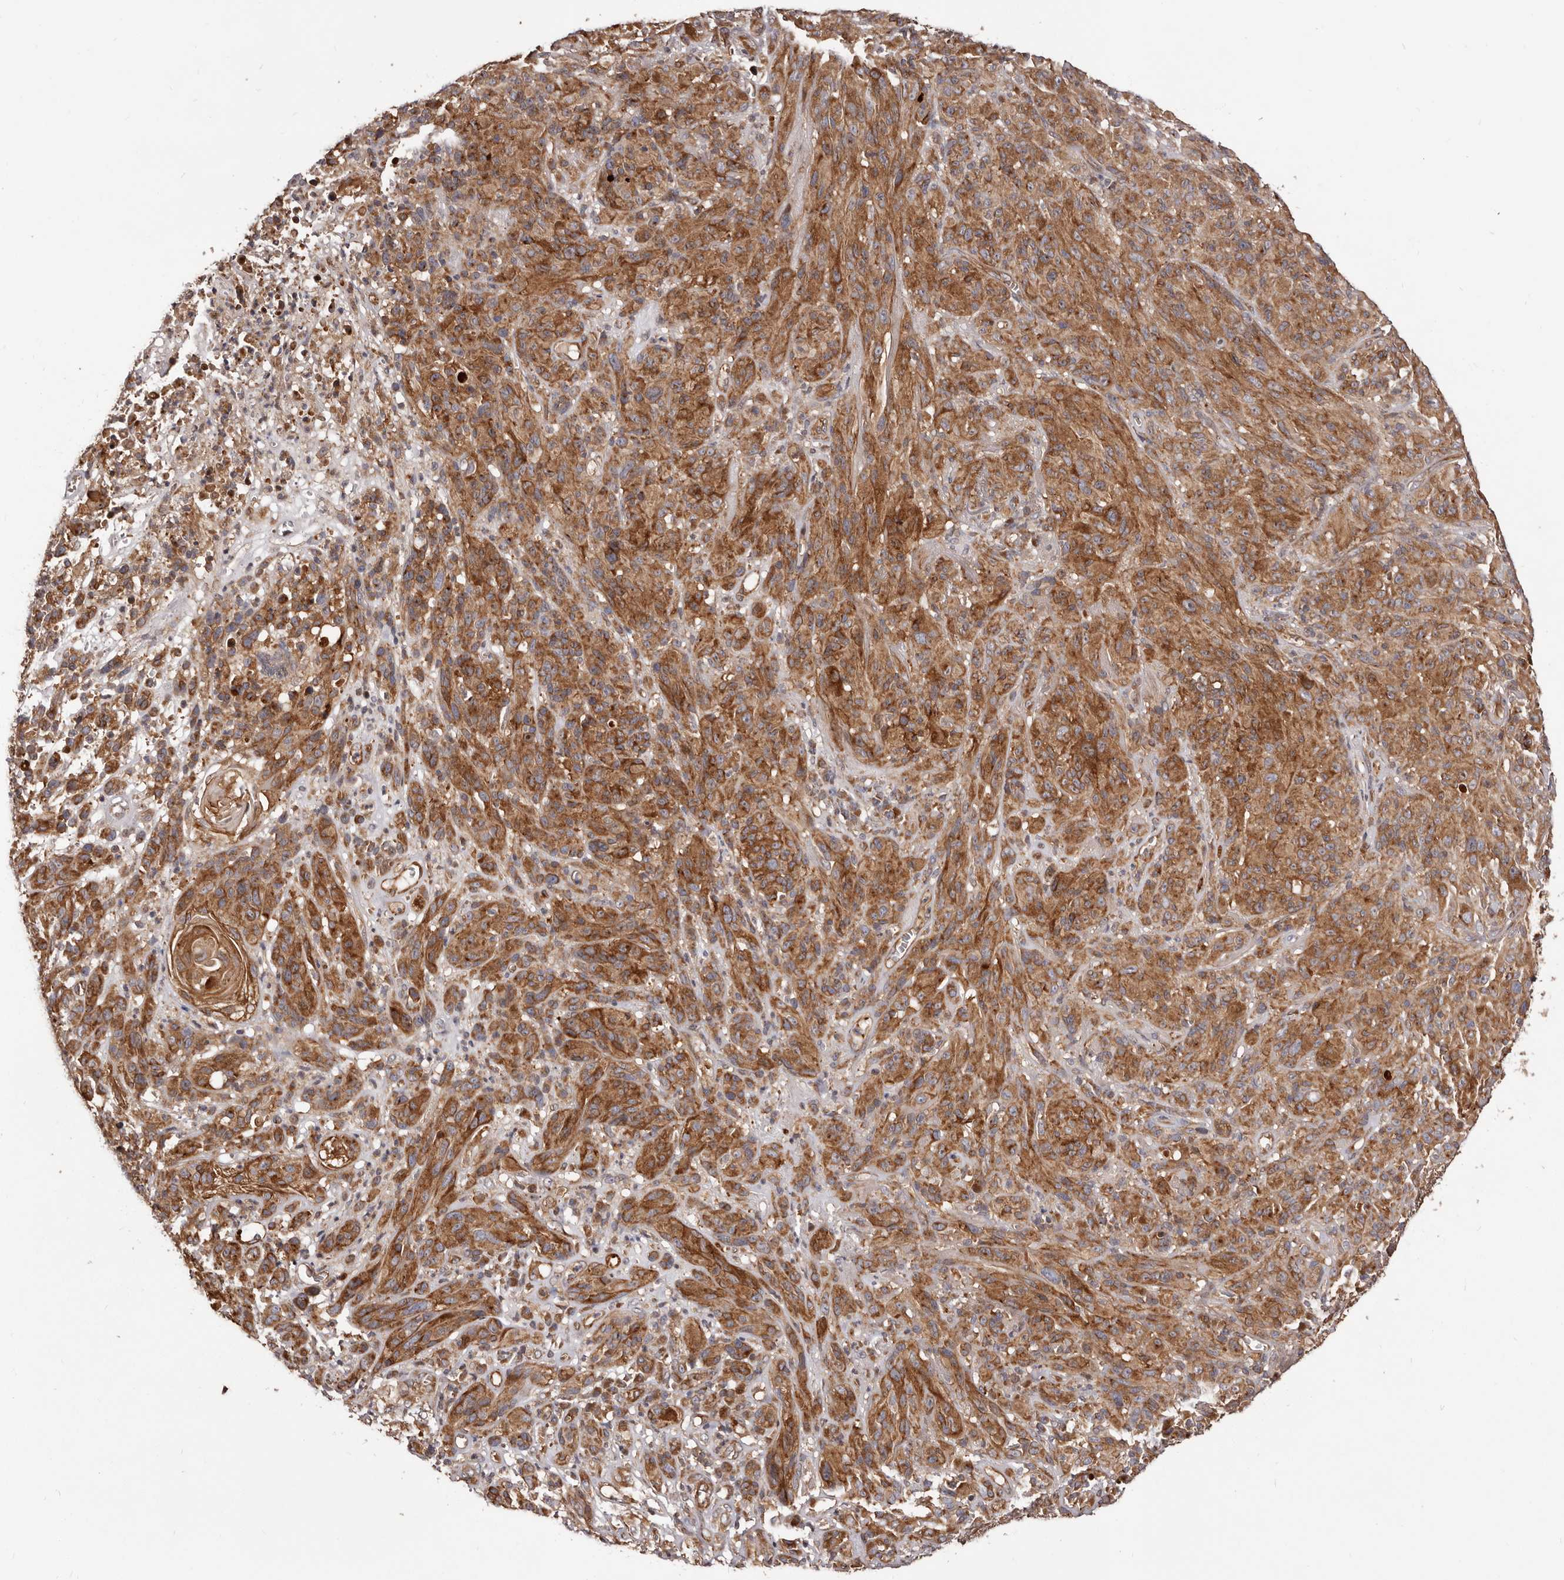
{"staining": {"intensity": "strong", "quantity": ">75%", "location": "cytoplasmic/membranous"}, "tissue": "melanoma", "cell_type": "Tumor cells", "image_type": "cancer", "snomed": [{"axis": "morphology", "description": "Malignant melanoma, NOS"}, {"axis": "topography", "description": "Skin of head"}], "caption": "Protein expression by immunohistochemistry (IHC) exhibits strong cytoplasmic/membranous staining in approximately >75% of tumor cells in melanoma.", "gene": "GTPBP1", "patient": {"sex": "male", "age": 96}}